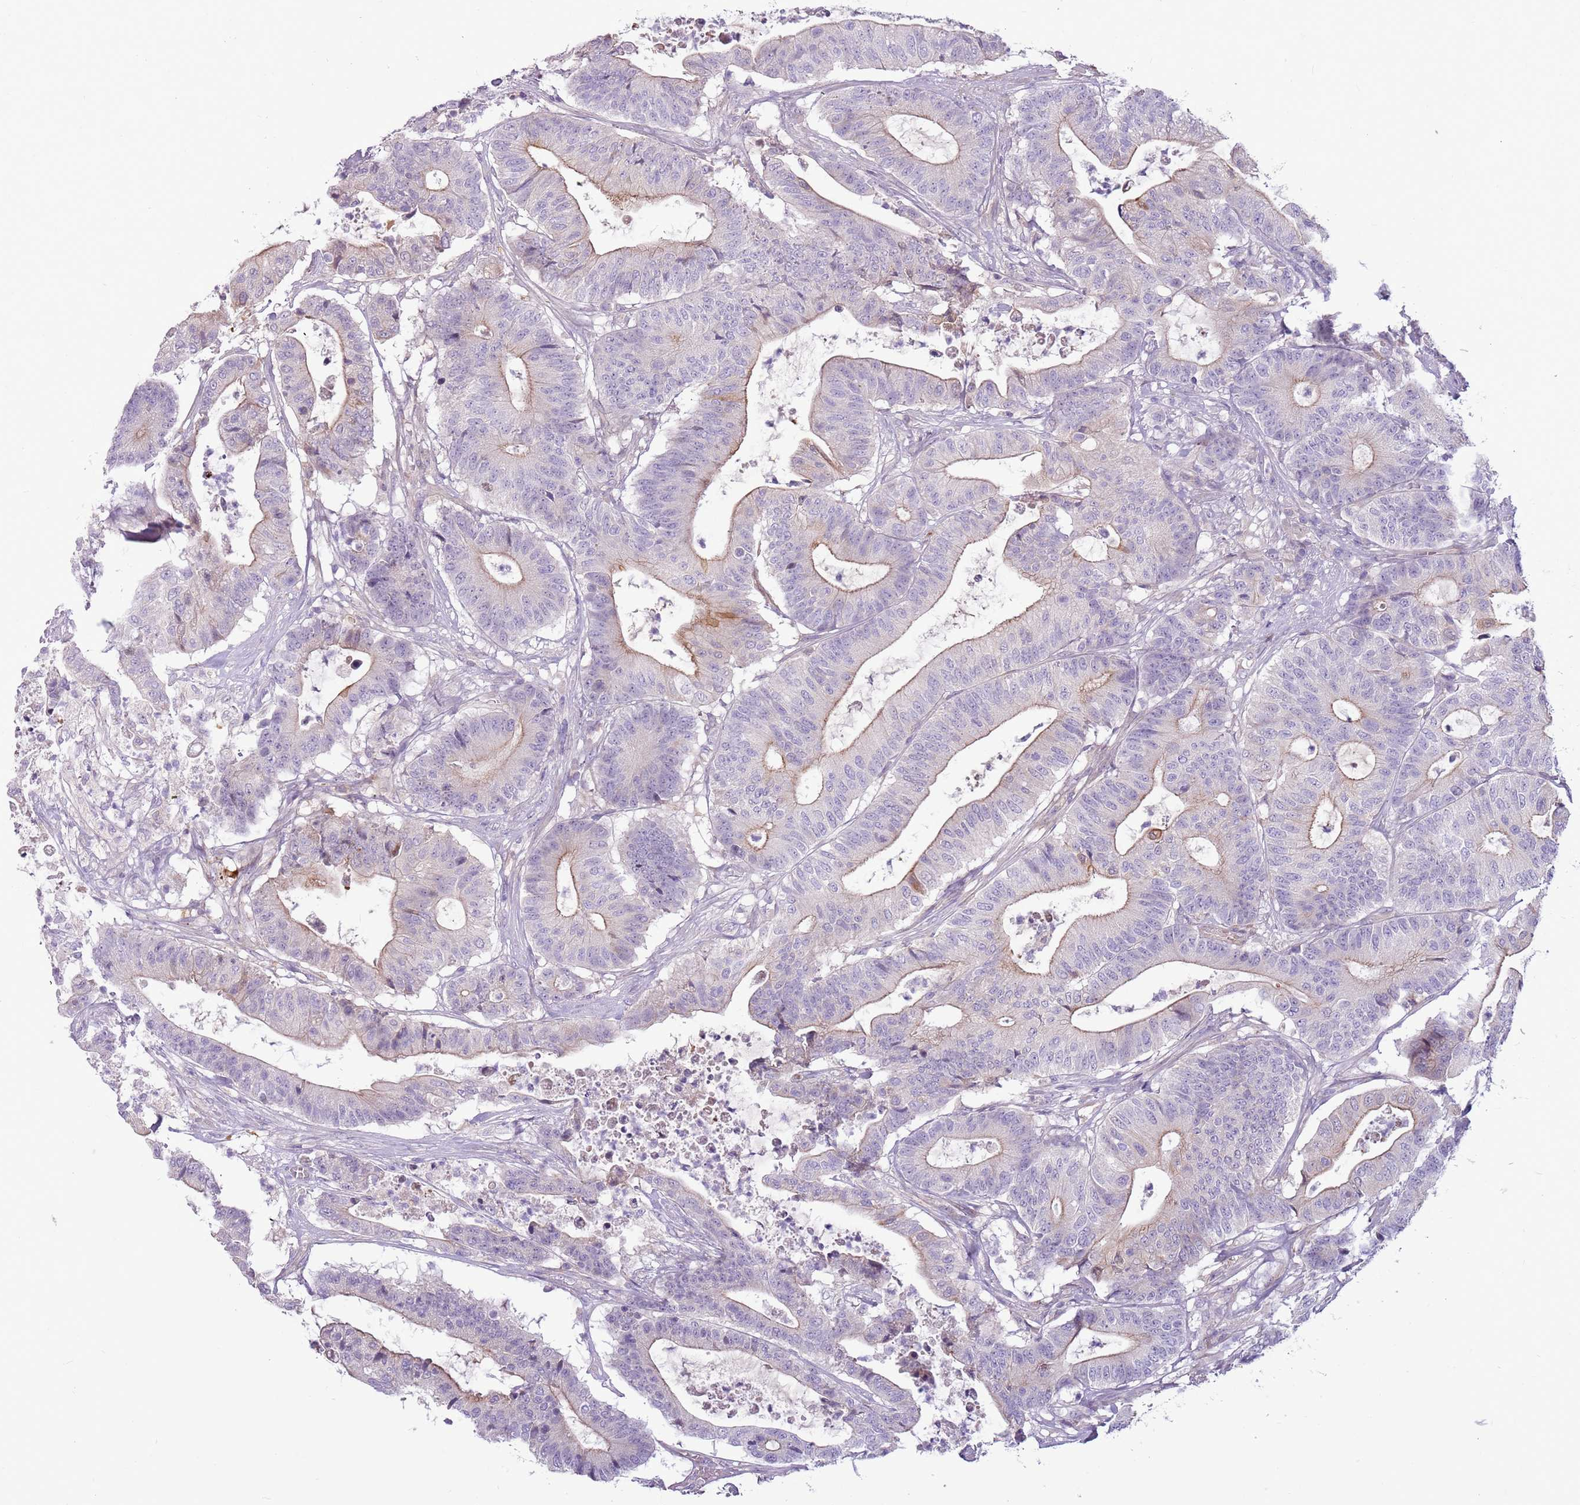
{"staining": {"intensity": "moderate", "quantity": "<25%", "location": "cytoplasmic/membranous"}, "tissue": "colorectal cancer", "cell_type": "Tumor cells", "image_type": "cancer", "snomed": [{"axis": "morphology", "description": "Adenocarcinoma, NOS"}, {"axis": "topography", "description": "Colon"}], "caption": "A high-resolution micrograph shows immunohistochemistry staining of colorectal adenocarcinoma, which exhibits moderate cytoplasmic/membranous positivity in approximately <25% of tumor cells. Immunohistochemistry stains the protein of interest in brown and the nuclei are stained blue.", "gene": "MRO", "patient": {"sex": "female", "age": 84}}